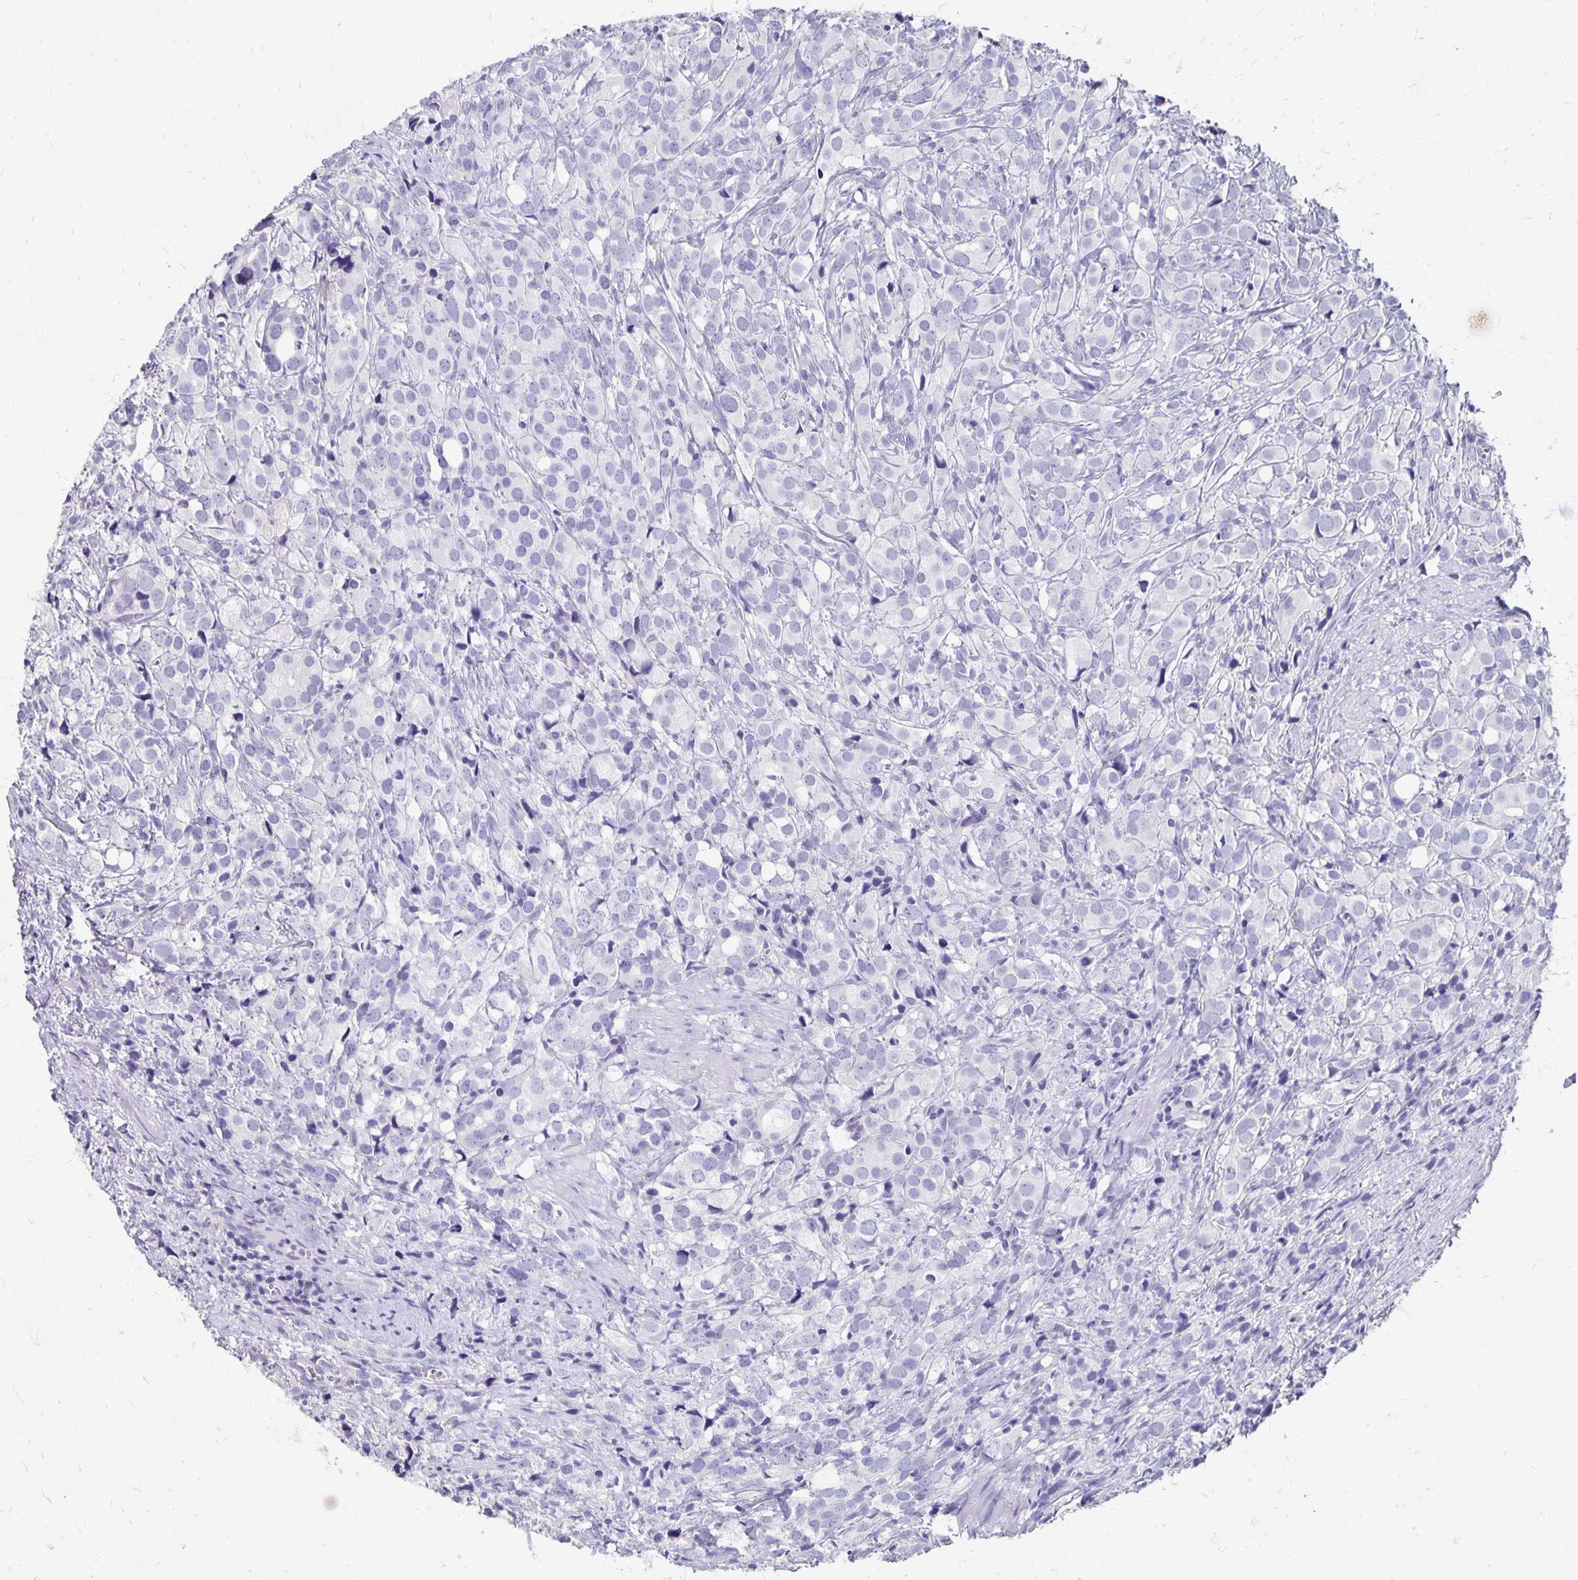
{"staining": {"intensity": "negative", "quantity": "none", "location": "none"}, "tissue": "prostate cancer", "cell_type": "Tumor cells", "image_type": "cancer", "snomed": [{"axis": "morphology", "description": "Adenocarcinoma, High grade"}, {"axis": "topography", "description": "Prostate"}], "caption": "A micrograph of prostate cancer (high-grade adenocarcinoma) stained for a protein demonstrates no brown staining in tumor cells.", "gene": "DYNLT4", "patient": {"sex": "male", "age": 86}}